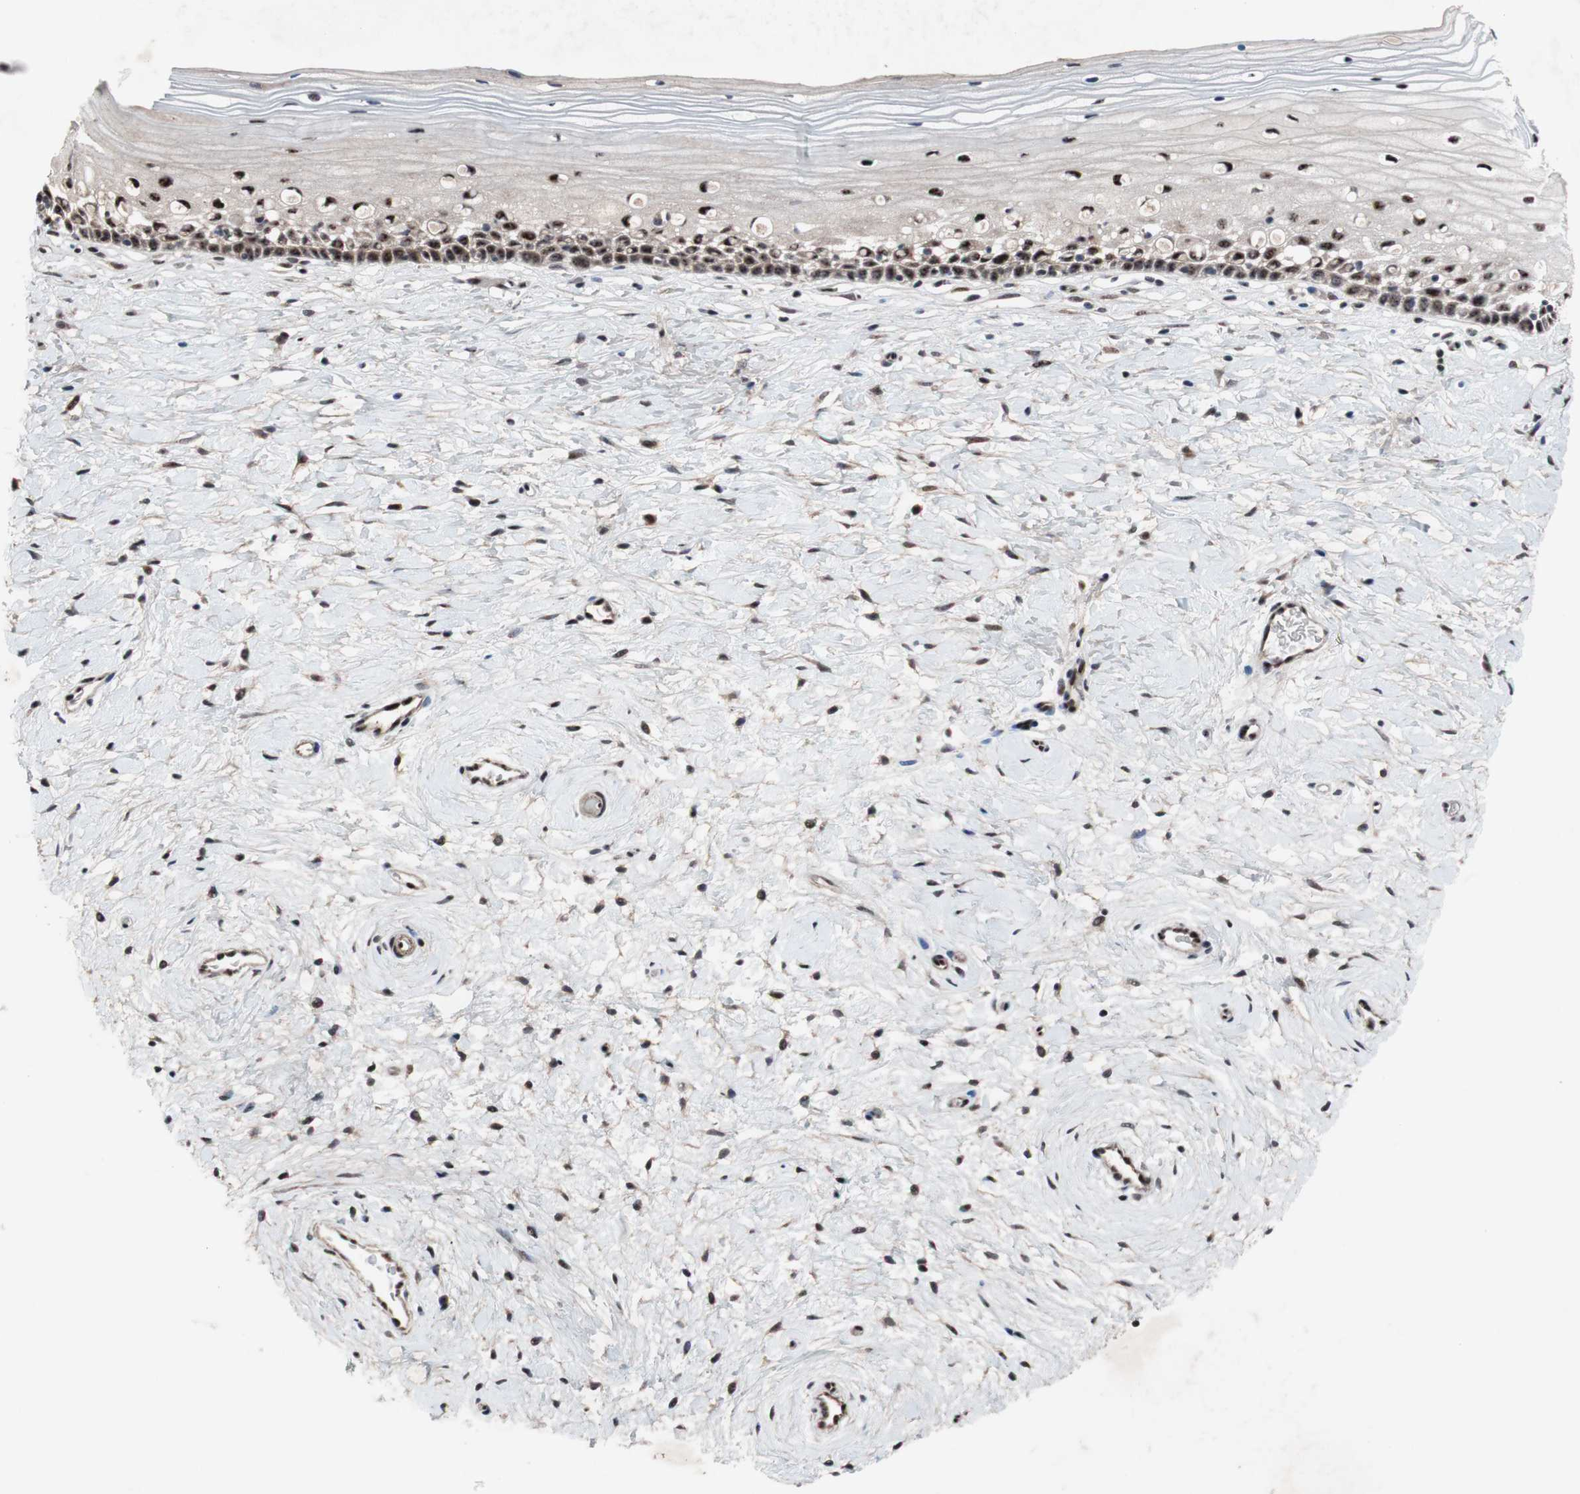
{"staining": {"intensity": "moderate", "quantity": ">75%", "location": "nuclear"}, "tissue": "cervix", "cell_type": "Glandular cells", "image_type": "normal", "snomed": [{"axis": "morphology", "description": "Normal tissue, NOS"}, {"axis": "topography", "description": "Cervix"}], "caption": "Immunohistochemistry photomicrograph of unremarkable cervix: human cervix stained using immunohistochemistry demonstrates medium levels of moderate protein expression localized specifically in the nuclear of glandular cells, appearing as a nuclear brown color.", "gene": "PINX1", "patient": {"sex": "female", "age": 39}}